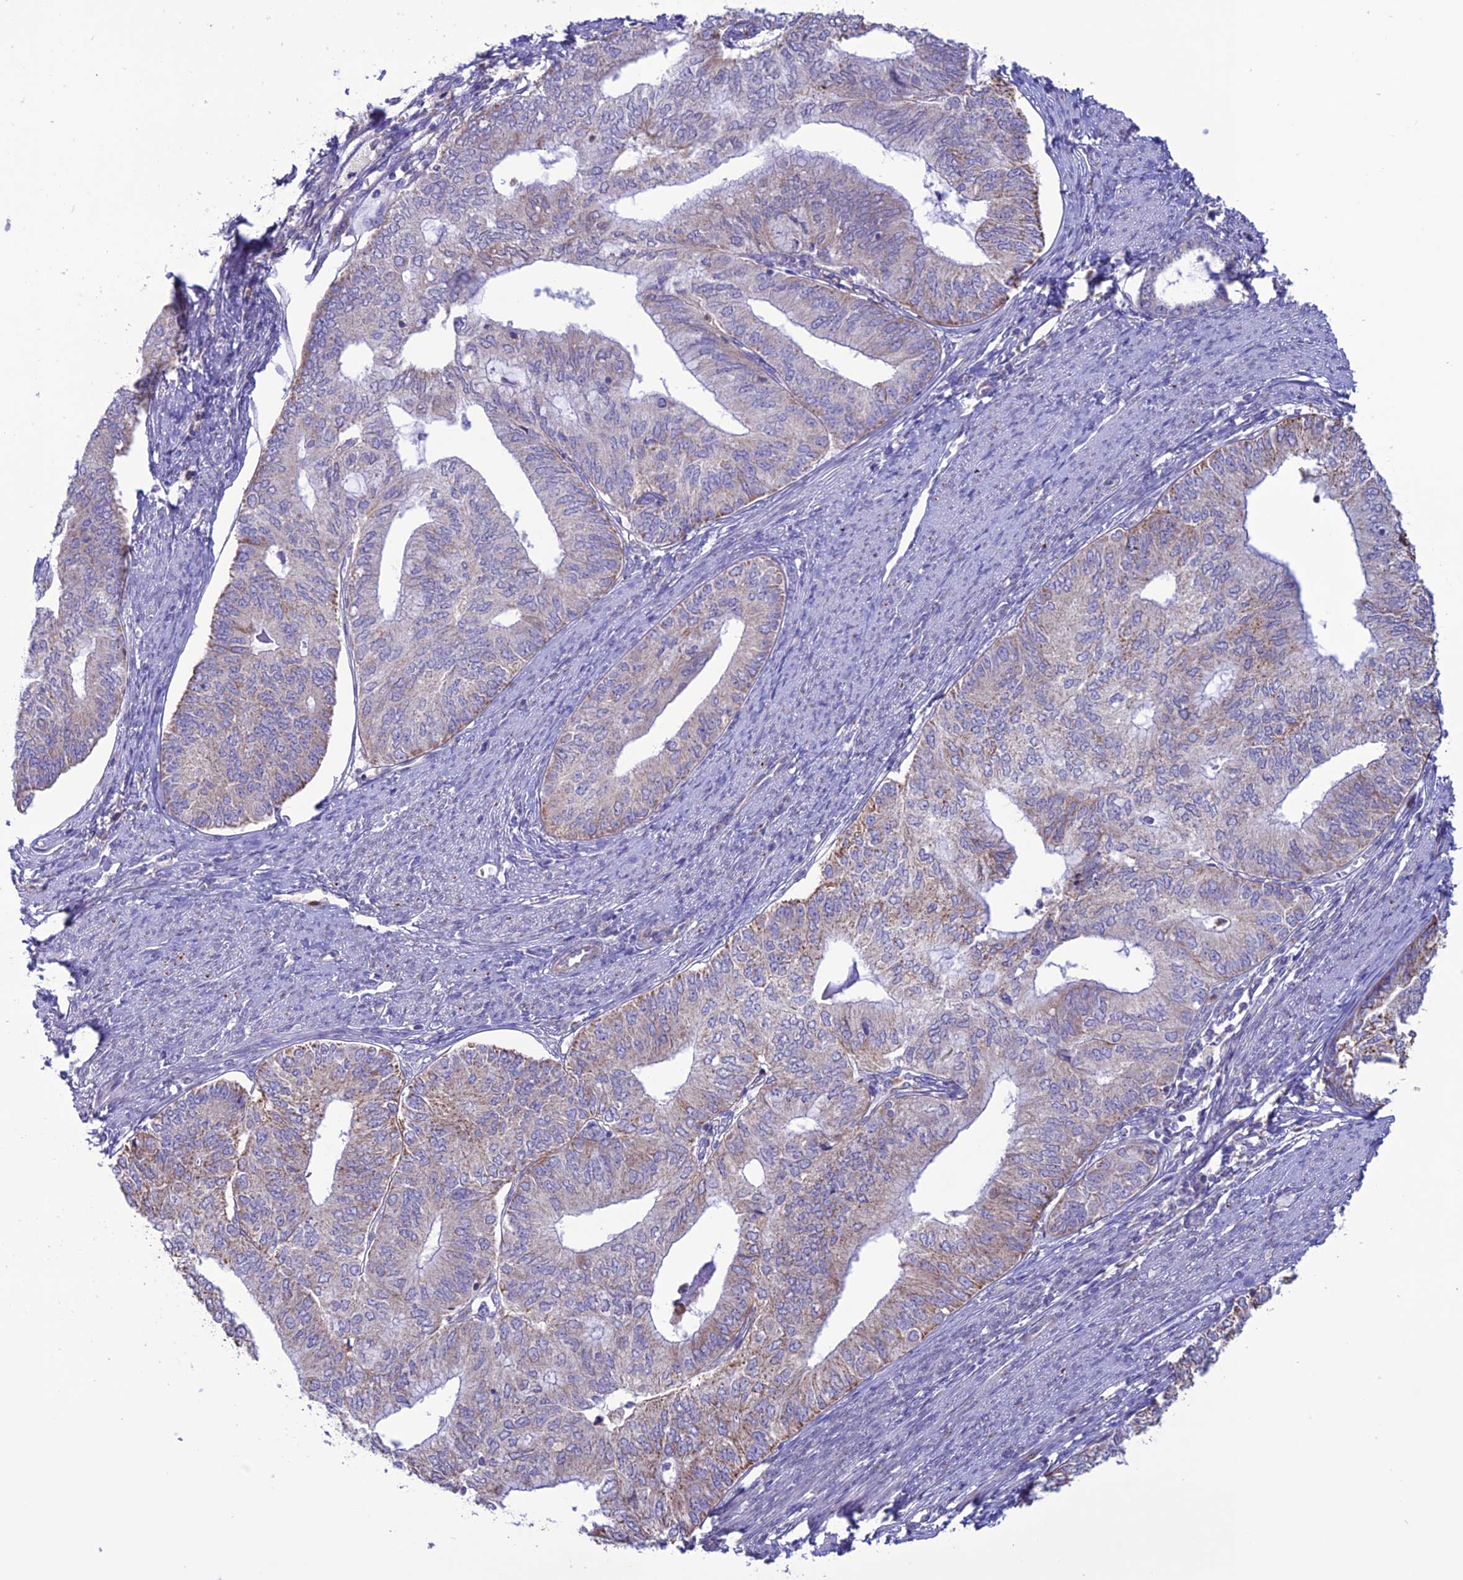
{"staining": {"intensity": "moderate", "quantity": "<25%", "location": "cytoplasmic/membranous"}, "tissue": "endometrial cancer", "cell_type": "Tumor cells", "image_type": "cancer", "snomed": [{"axis": "morphology", "description": "Adenocarcinoma, NOS"}, {"axis": "topography", "description": "Endometrium"}], "caption": "The immunohistochemical stain labels moderate cytoplasmic/membranous expression in tumor cells of endometrial adenocarcinoma tissue. (Brightfield microscopy of DAB IHC at high magnification).", "gene": "CLCN7", "patient": {"sex": "female", "age": 68}}